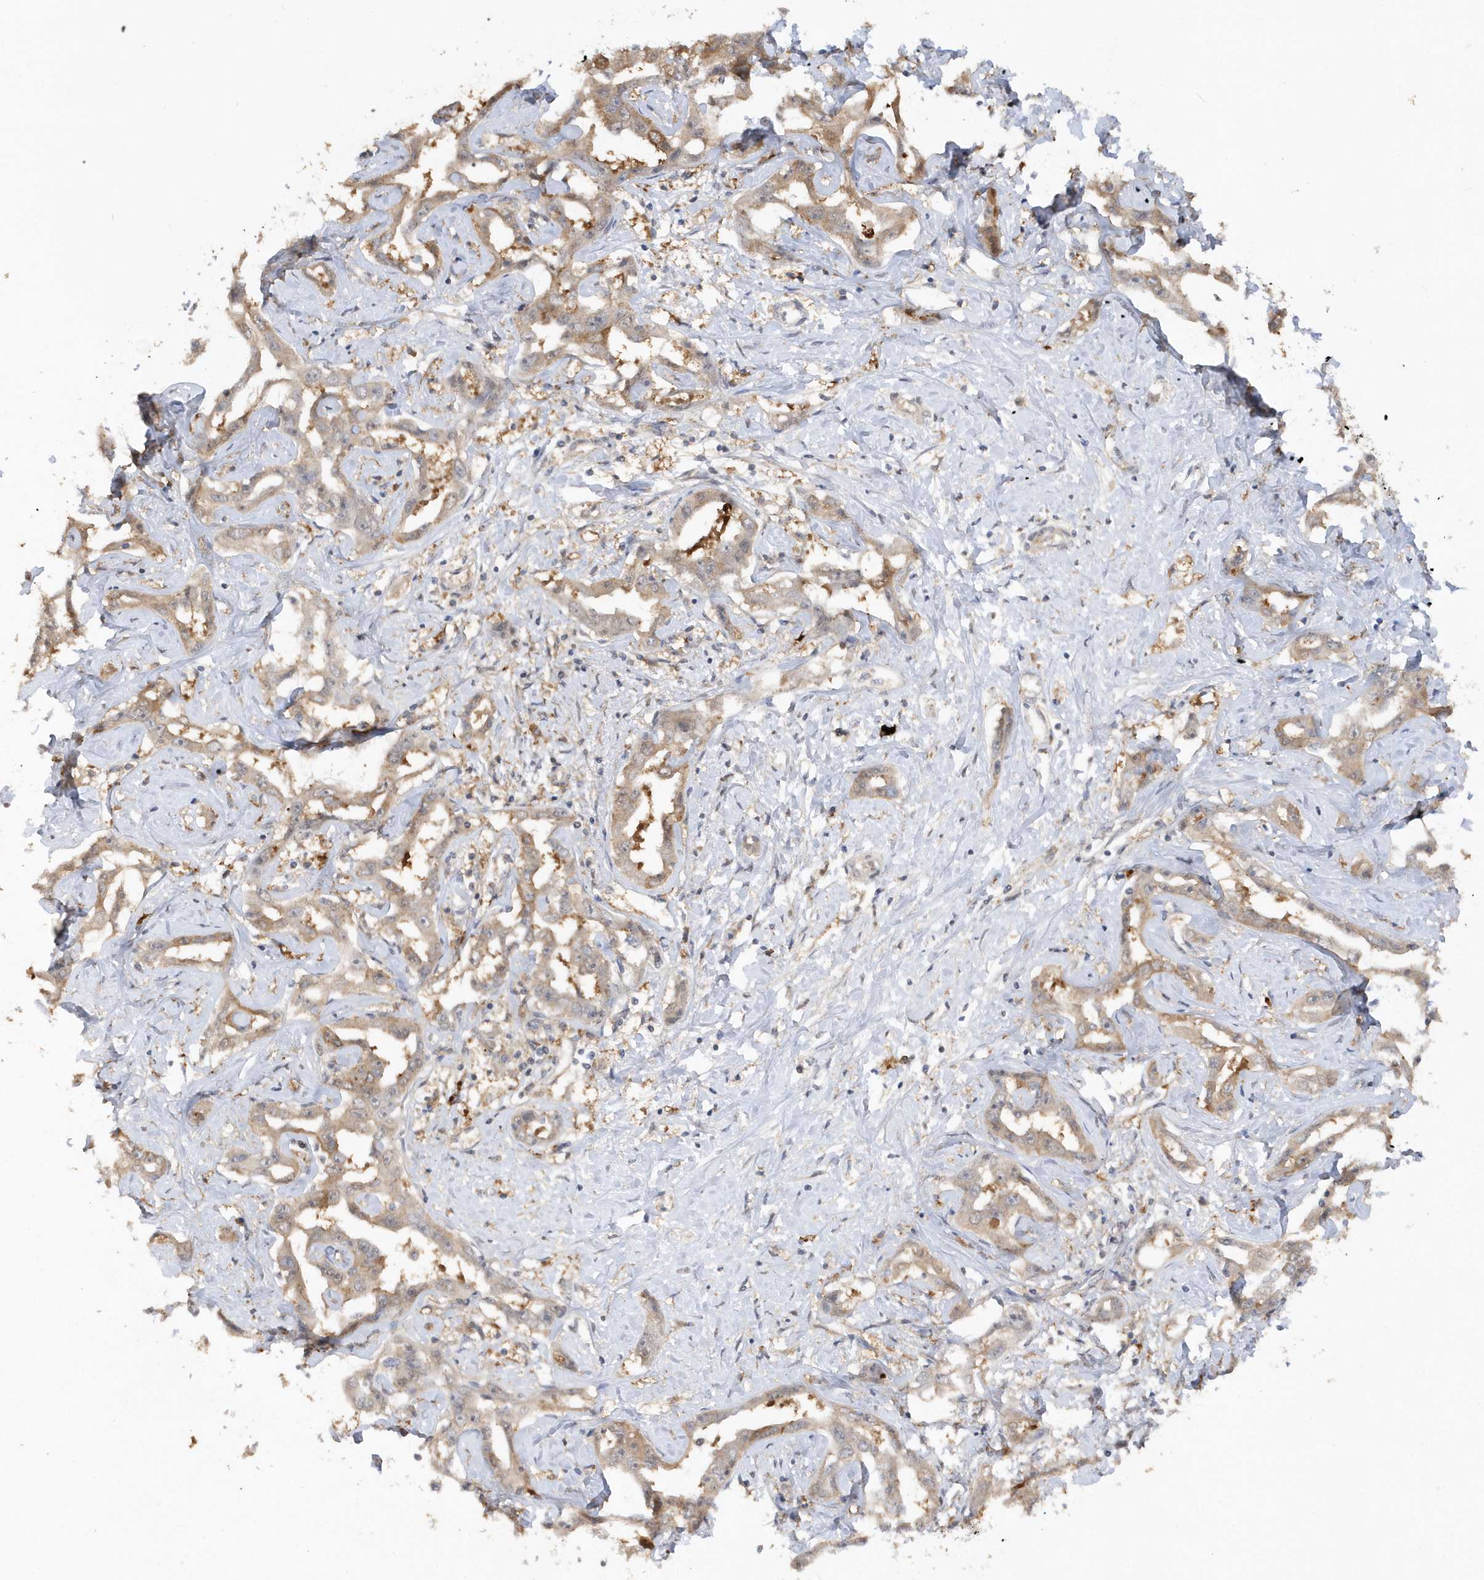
{"staining": {"intensity": "weak", "quantity": "25%-75%", "location": "cytoplasmic/membranous"}, "tissue": "liver cancer", "cell_type": "Tumor cells", "image_type": "cancer", "snomed": [{"axis": "morphology", "description": "Cholangiocarcinoma"}, {"axis": "topography", "description": "Liver"}], "caption": "IHC (DAB) staining of human liver cholangiocarcinoma reveals weak cytoplasmic/membranous protein expression in approximately 25%-75% of tumor cells. (Brightfield microscopy of DAB IHC at high magnification).", "gene": "RPE", "patient": {"sex": "male", "age": 59}}